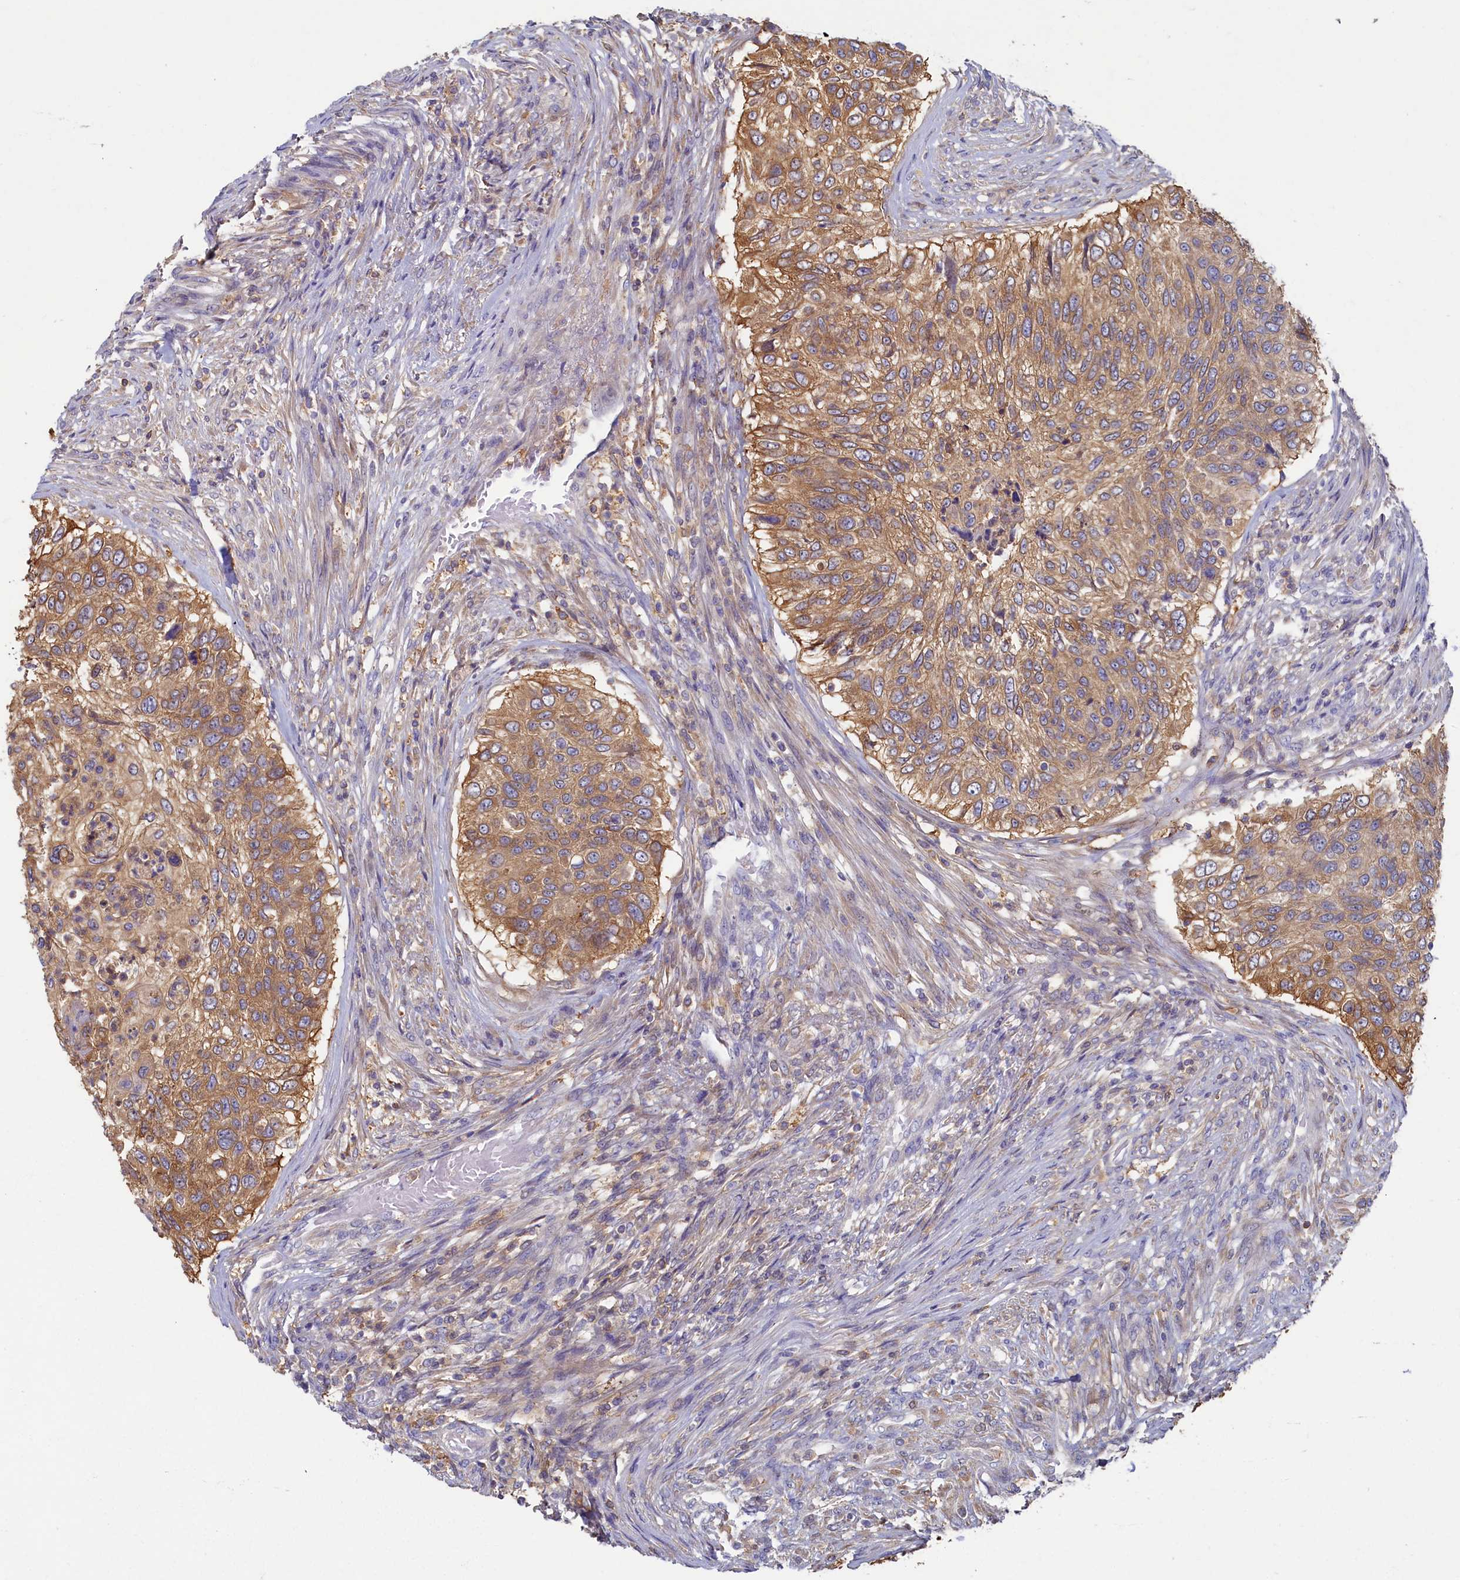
{"staining": {"intensity": "moderate", "quantity": ">75%", "location": "cytoplasmic/membranous"}, "tissue": "urothelial cancer", "cell_type": "Tumor cells", "image_type": "cancer", "snomed": [{"axis": "morphology", "description": "Urothelial carcinoma, High grade"}, {"axis": "topography", "description": "Urinary bladder"}], "caption": "Immunohistochemical staining of urothelial carcinoma (high-grade) displays medium levels of moderate cytoplasmic/membranous positivity in approximately >75% of tumor cells.", "gene": "TIMM8B", "patient": {"sex": "female", "age": 60}}